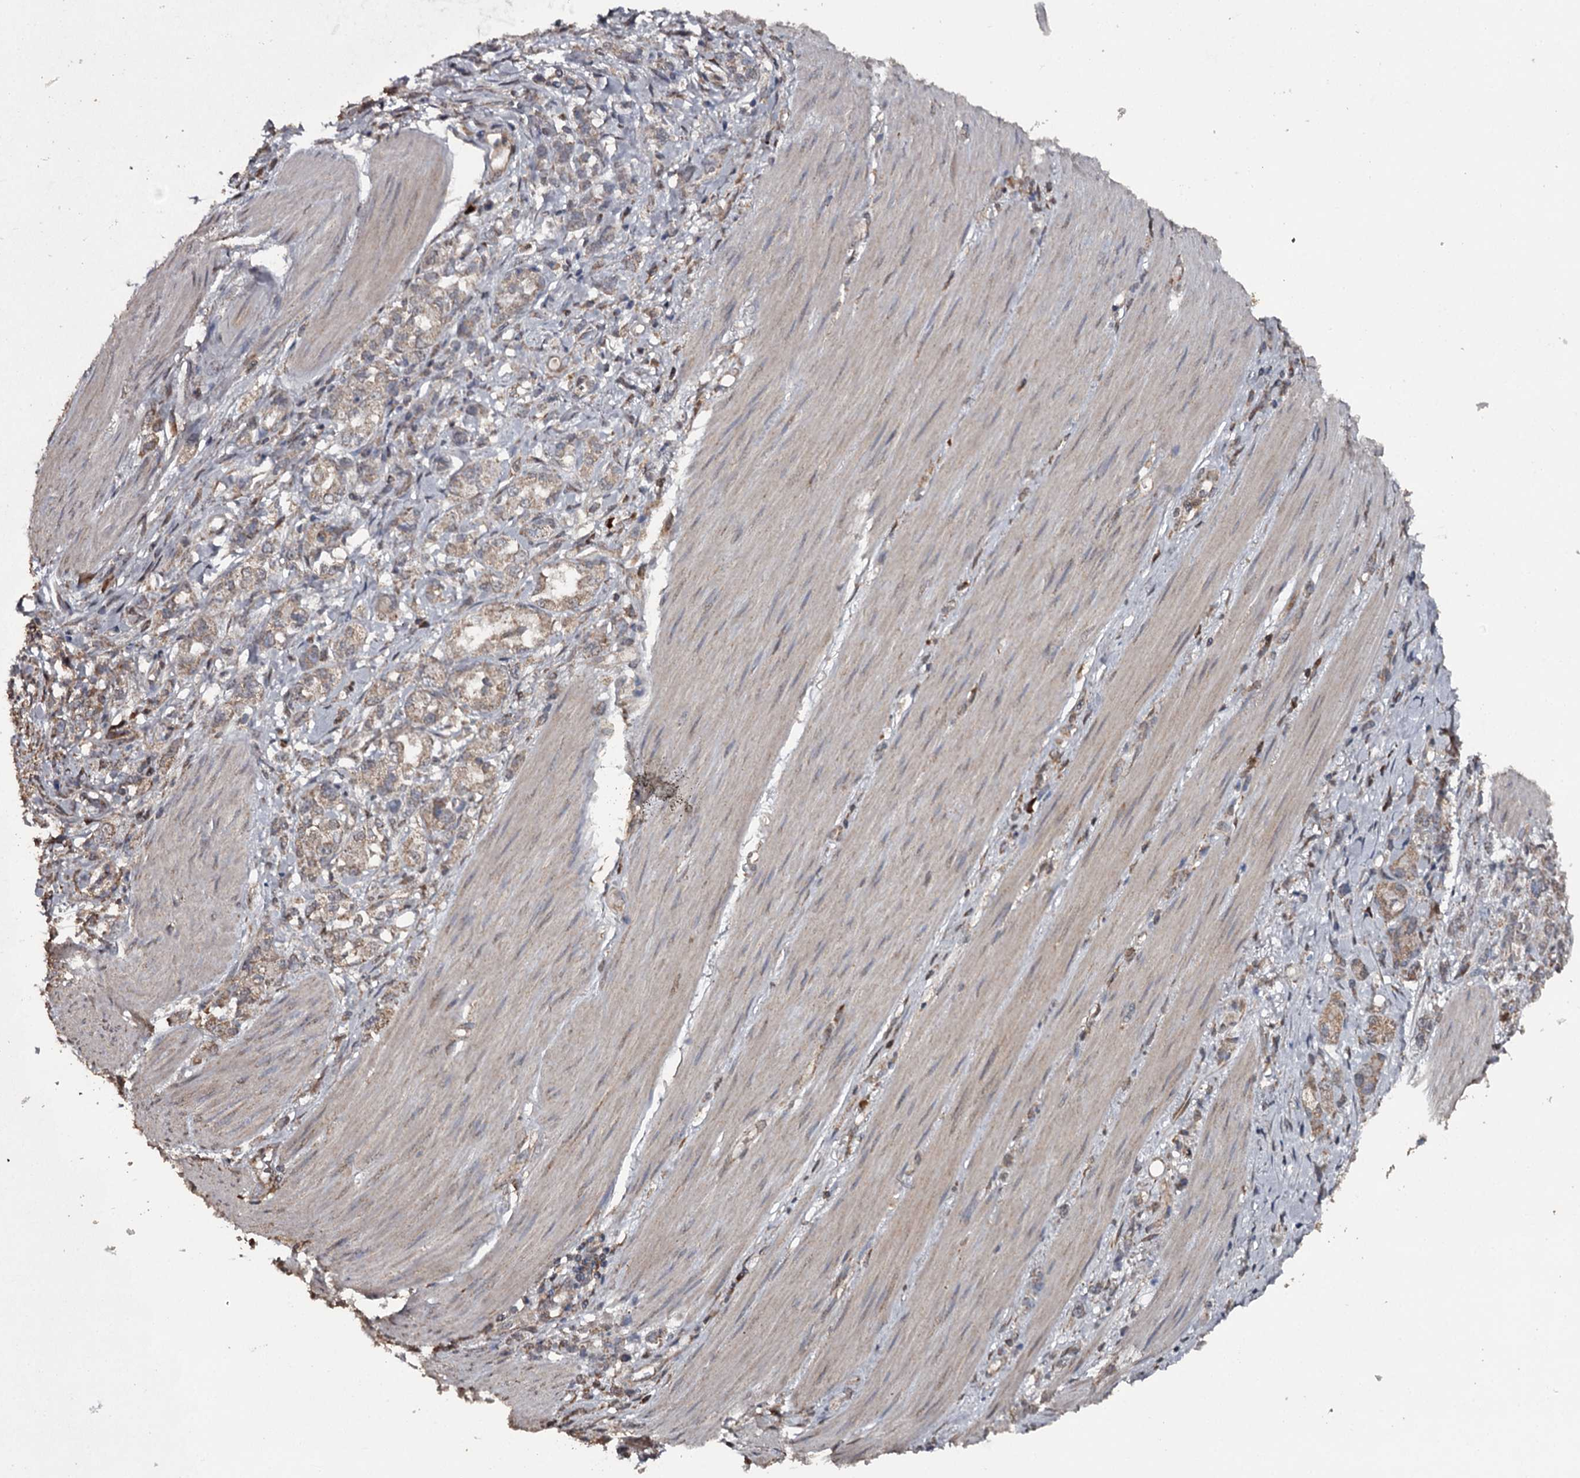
{"staining": {"intensity": "moderate", "quantity": ">75%", "location": "cytoplasmic/membranous"}, "tissue": "stomach cancer", "cell_type": "Tumor cells", "image_type": "cancer", "snomed": [{"axis": "morphology", "description": "Adenocarcinoma, NOS"}, {"axis": "topography", "description": "Stomach"}], "caption": "Immunohistochemical staining of stomach adenocarcinoma displays medium levels of moderate cytoplasmic/membranous positivity in approximately >75% of tumor cells.", "gene": "WIPI1", "patient": {"sex": "female", "age": 76}}